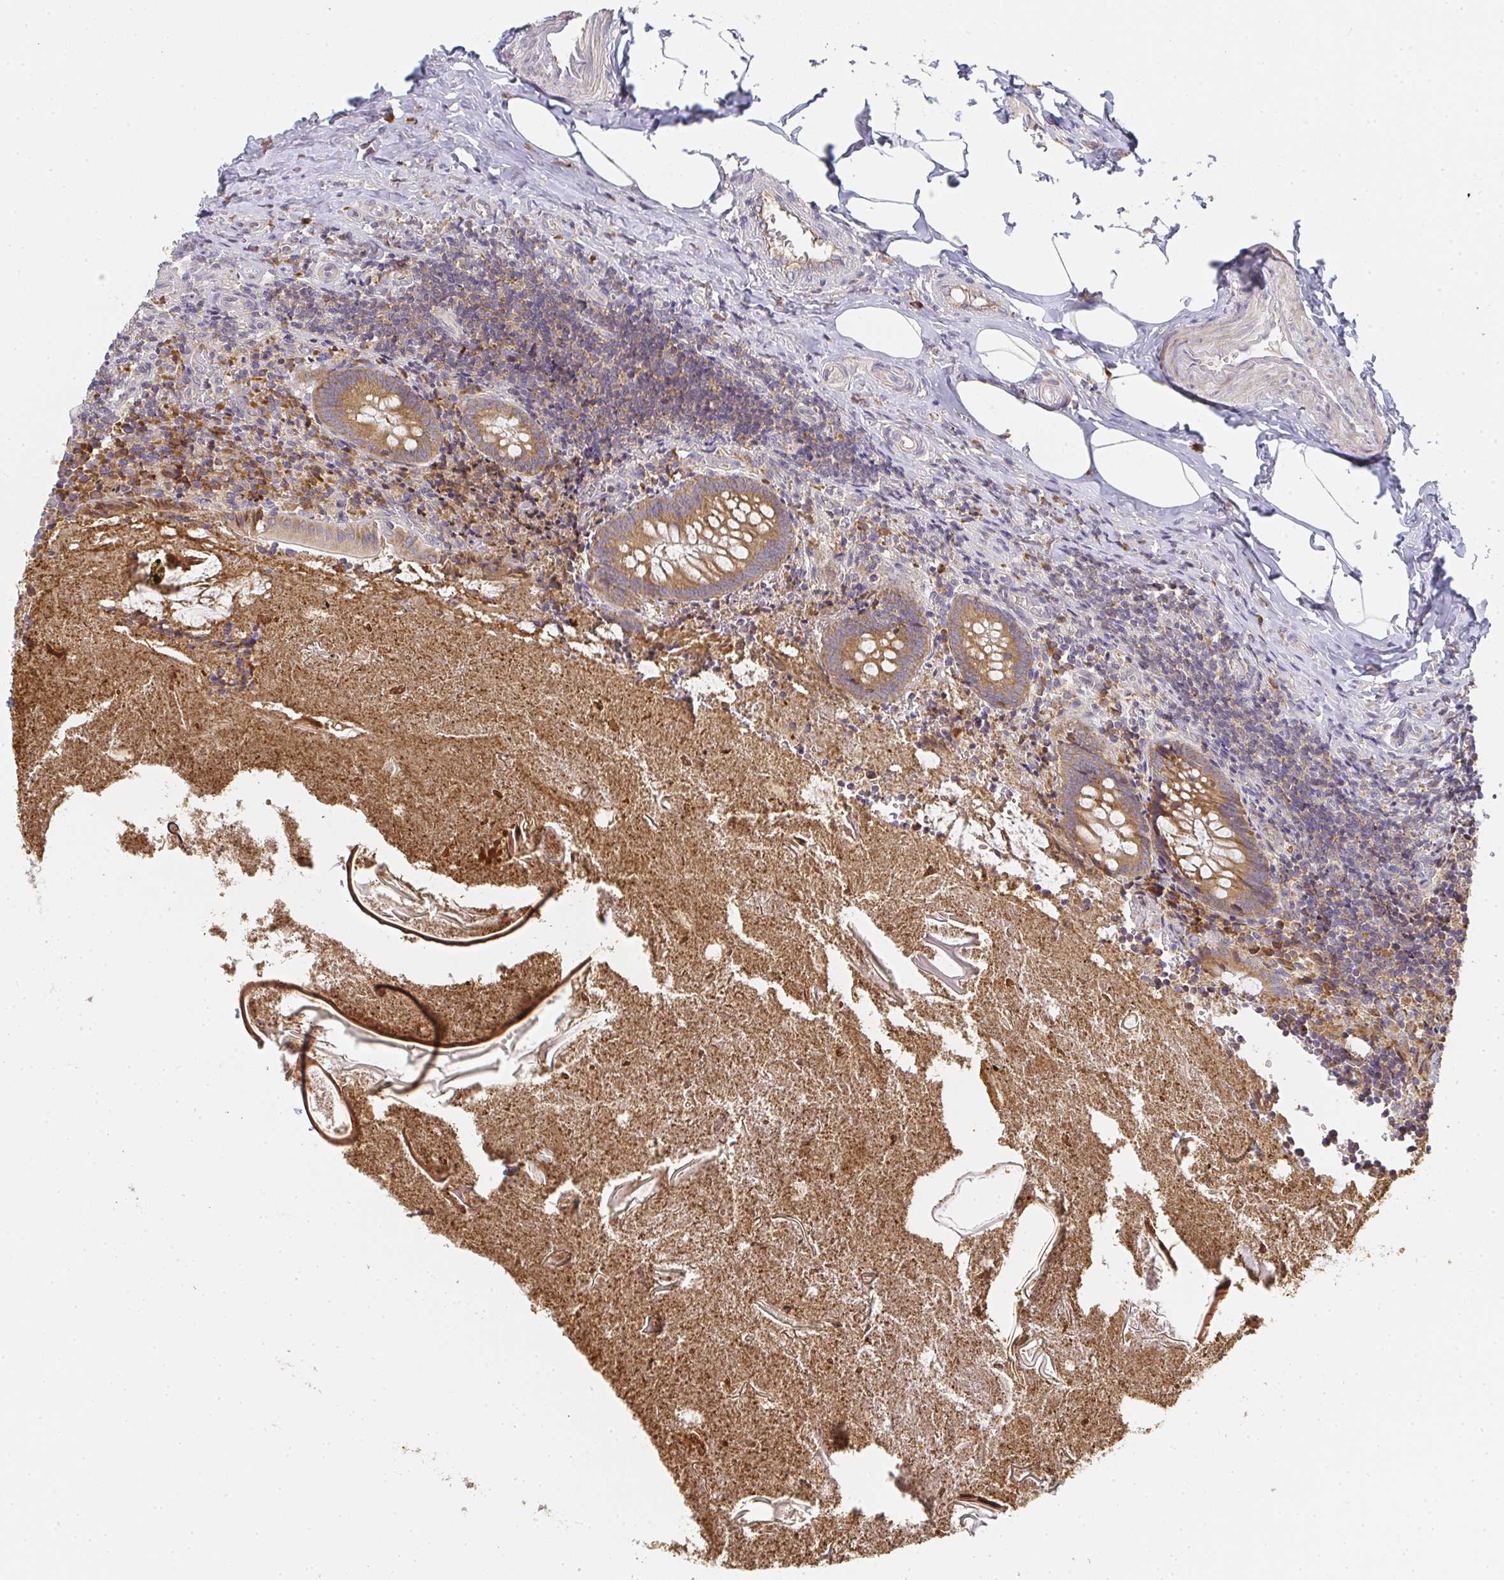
{"staining": {"intensity": "moderate", "quantity": ">75%", "location": "cytoplasmic/membranous"}, "tissue": "appendix", "cell_type": "Glandular cells", "image_type": "normal", "snomed": [{"axis": "morphology", "description": "Normal tissue, NOS"}, {"axis": "topography", "description": "Appendix"}], "caption": "A histopathology image of appendix stained for a protein displays moderate cytoplasmic/membranous brown staining in glandular cells. The protein of interest is stained brown, and the nuclei are stained in blue (DAB (3,3'-diaminobenzidine) IHC with brightfield microscopy, high magnification).", "gene": "SLC35B3", "patient": {"sex": "female", "age": 17}}